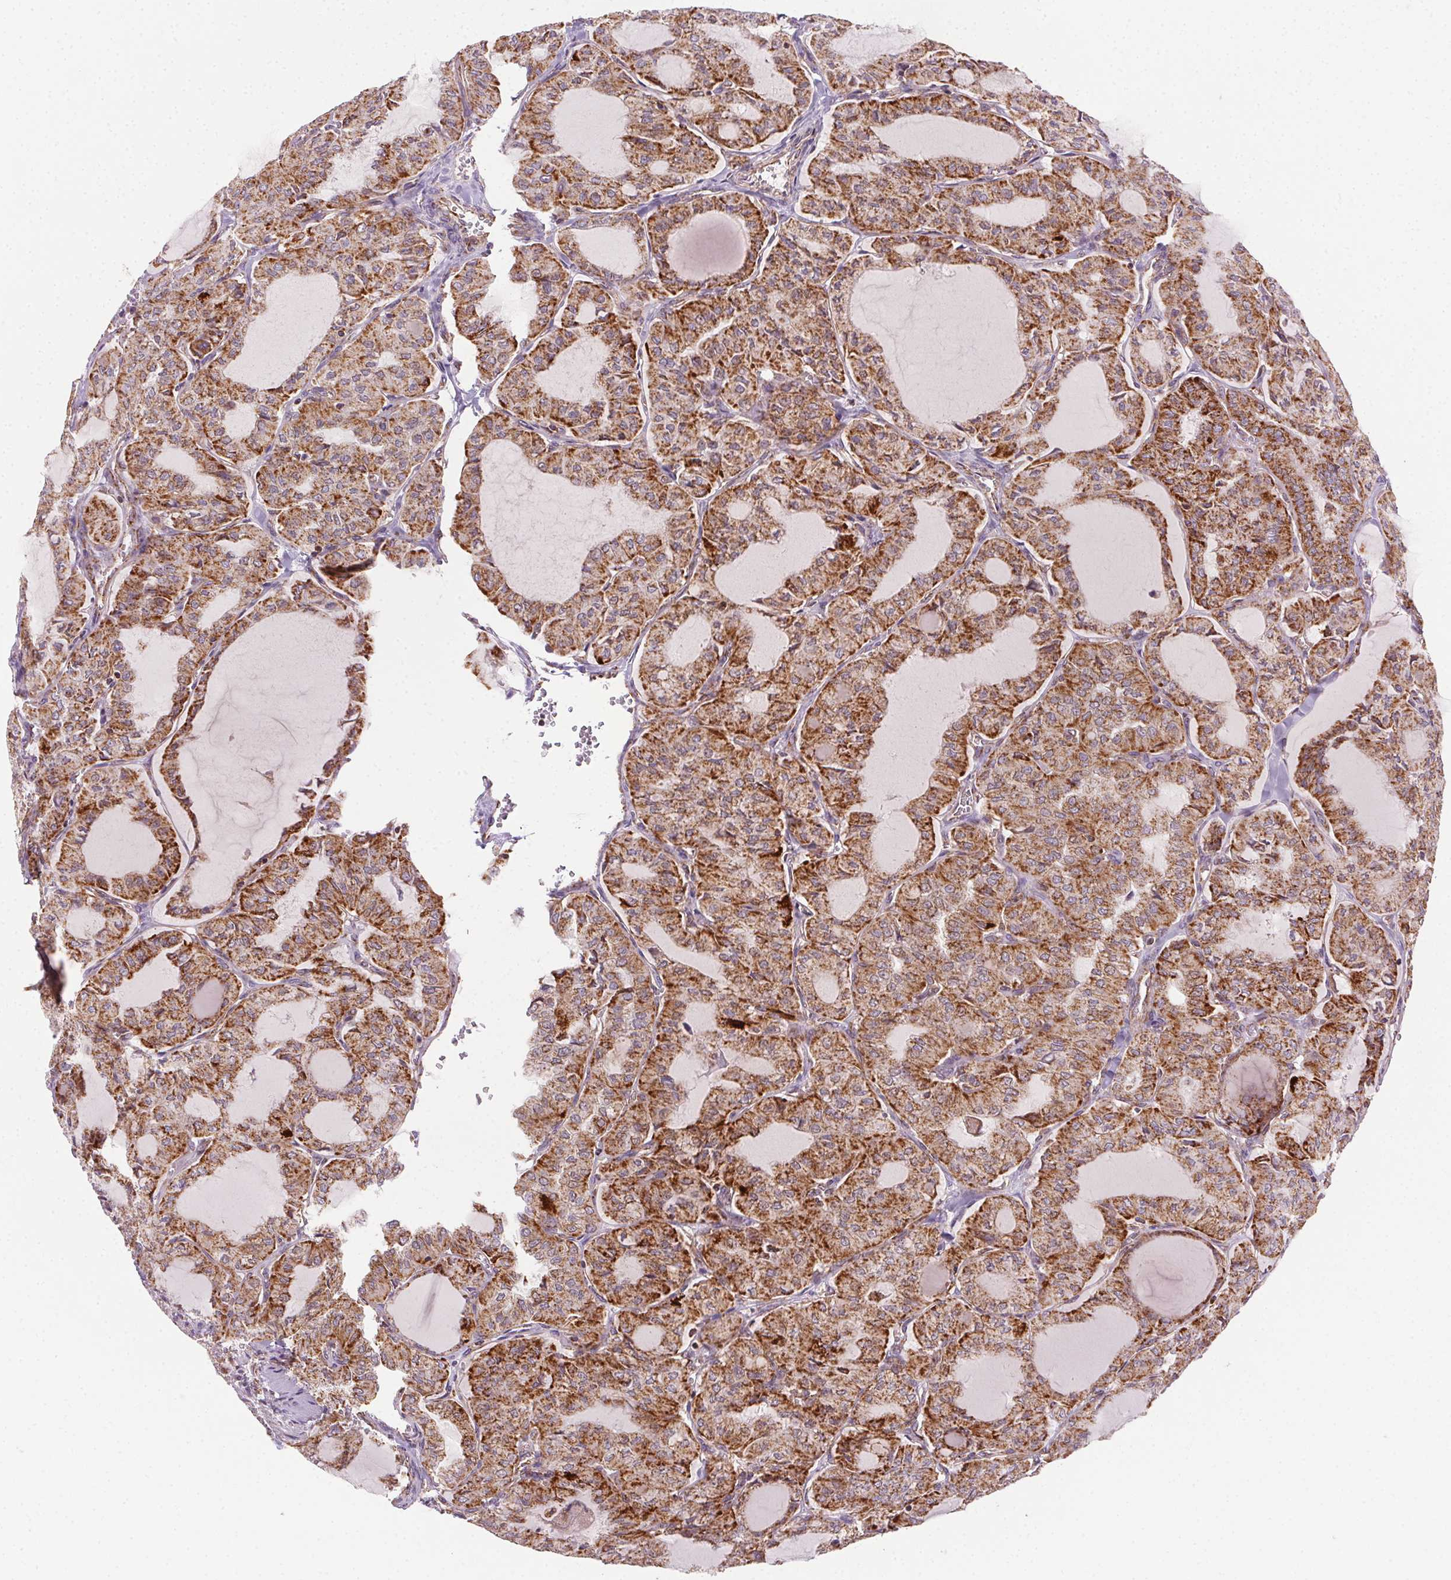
{"staining": {"intensity": "moderate", "quantity": ">75%", "location": "cytoplasmic/membranous"}, "tissue": "thyroid cancer", "cell_type": "Tumor cells", "image_type": "cancer", "snomed": [{"axis": "morphology", "description": "Papillary adenocarcinoma, NOS"}, {"axis": "topography", "description": "Thyroid gland"}], "caption": "Immunohistochemistry of human papillary adenocarcinoma (thyroid) displays medium levels of moderate cytoplasmic/membranous expression in about >75% of tumor cells.", "gene": "CLPB", "patient": {"sex": "male", "age": 20}}